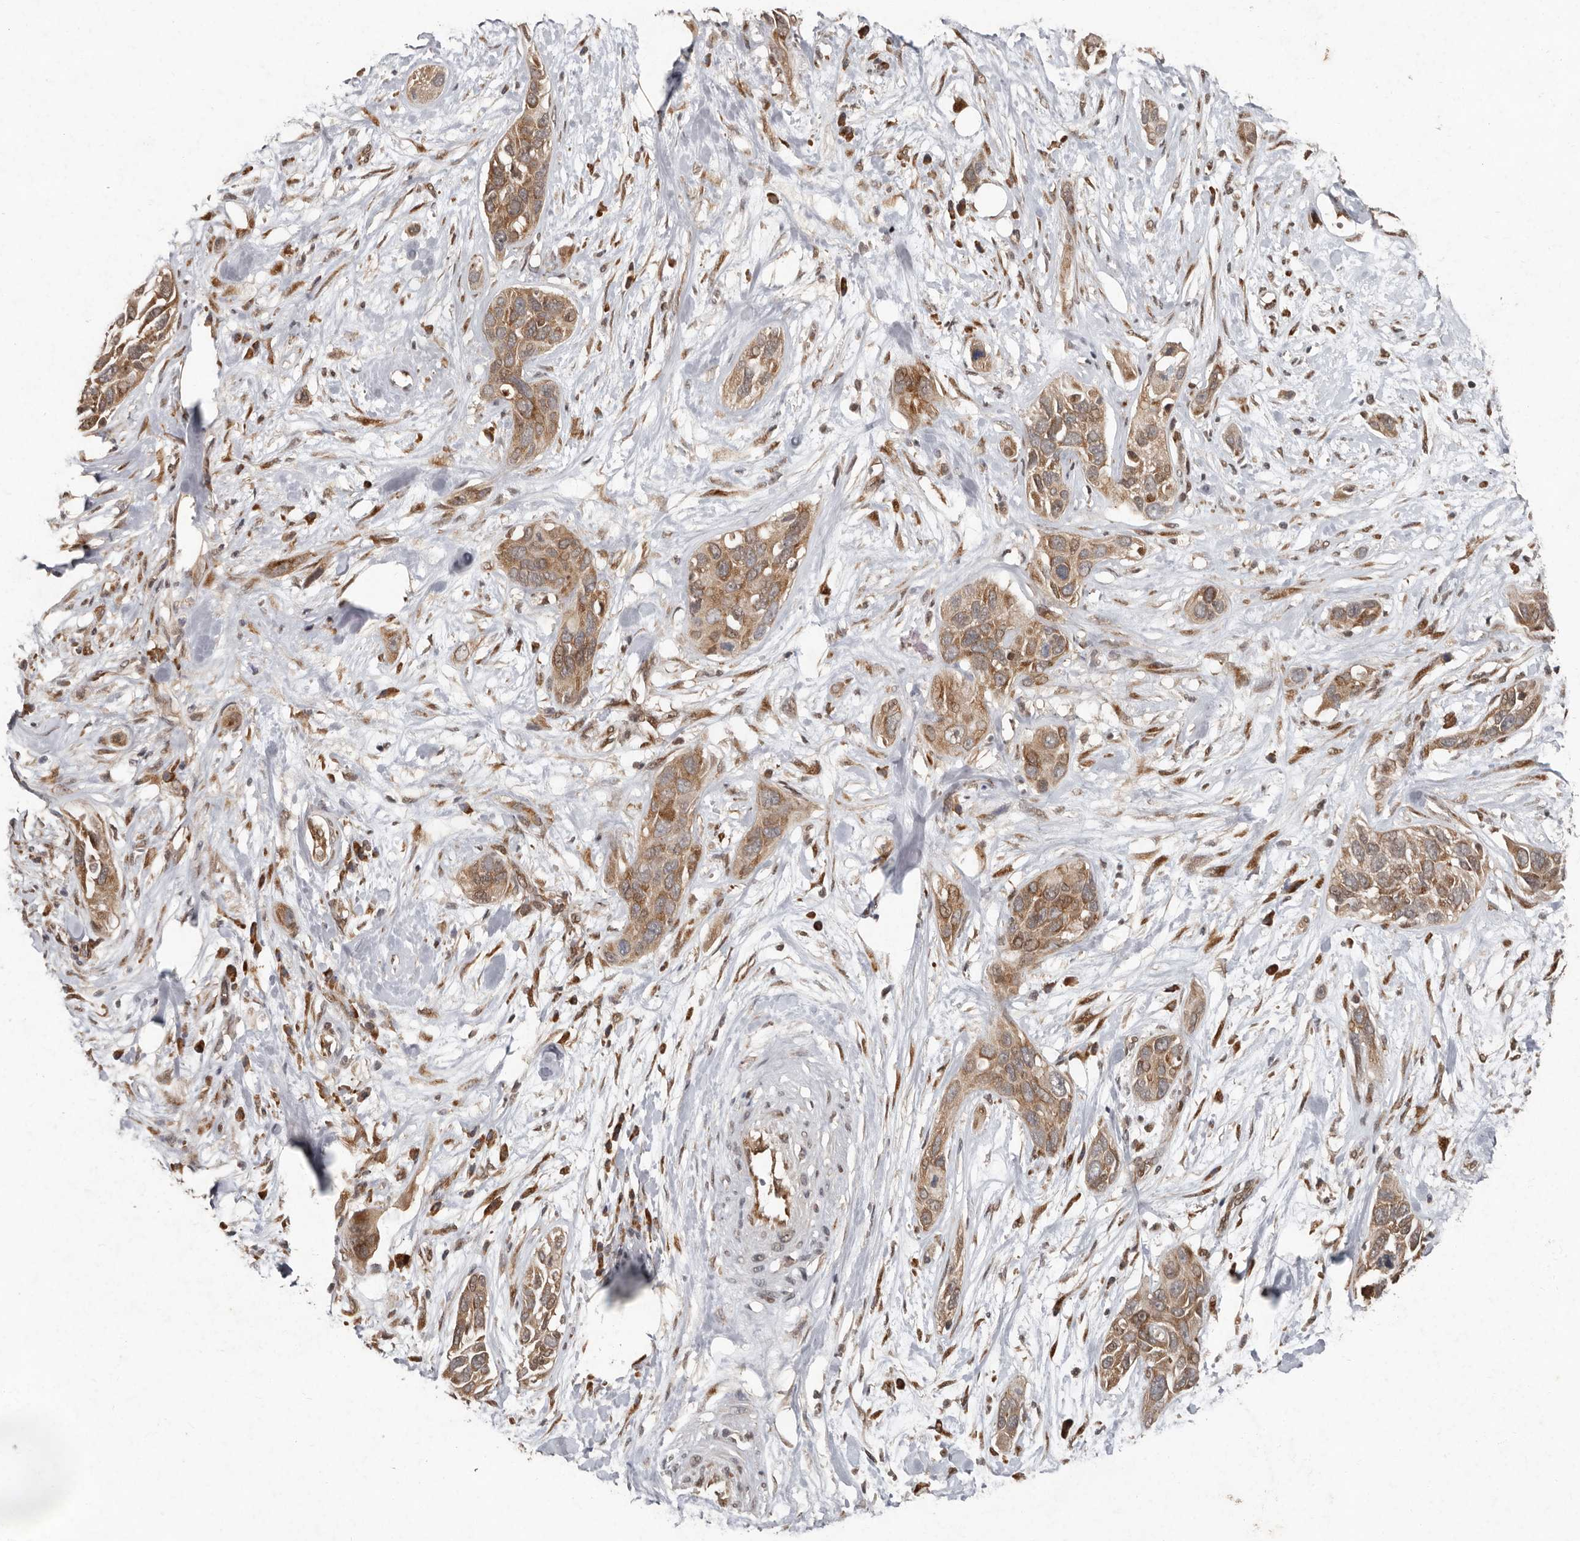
{"staining": {"intensity": "moderate", "quantity": ">75%", "location": "cytoplasmic/membranous"}, "tissue": "pancreatic cancer", "cell_type": "Tumor cells", "image_type": "cancer", "snomed": [{"axis": "morphology", "description": "Adenocarcinoma, NOS"}, {"axis": "topography", "description": "Pancreas"}], "caption": "A photomicrograph of adenocarcinoma (pancreatic) stained for a protein displays moderate cytoplasmic/membranous brown staining in tumor cells.", "gene": "LRGUK", "patient": {"sex": "female", "age": 60}}